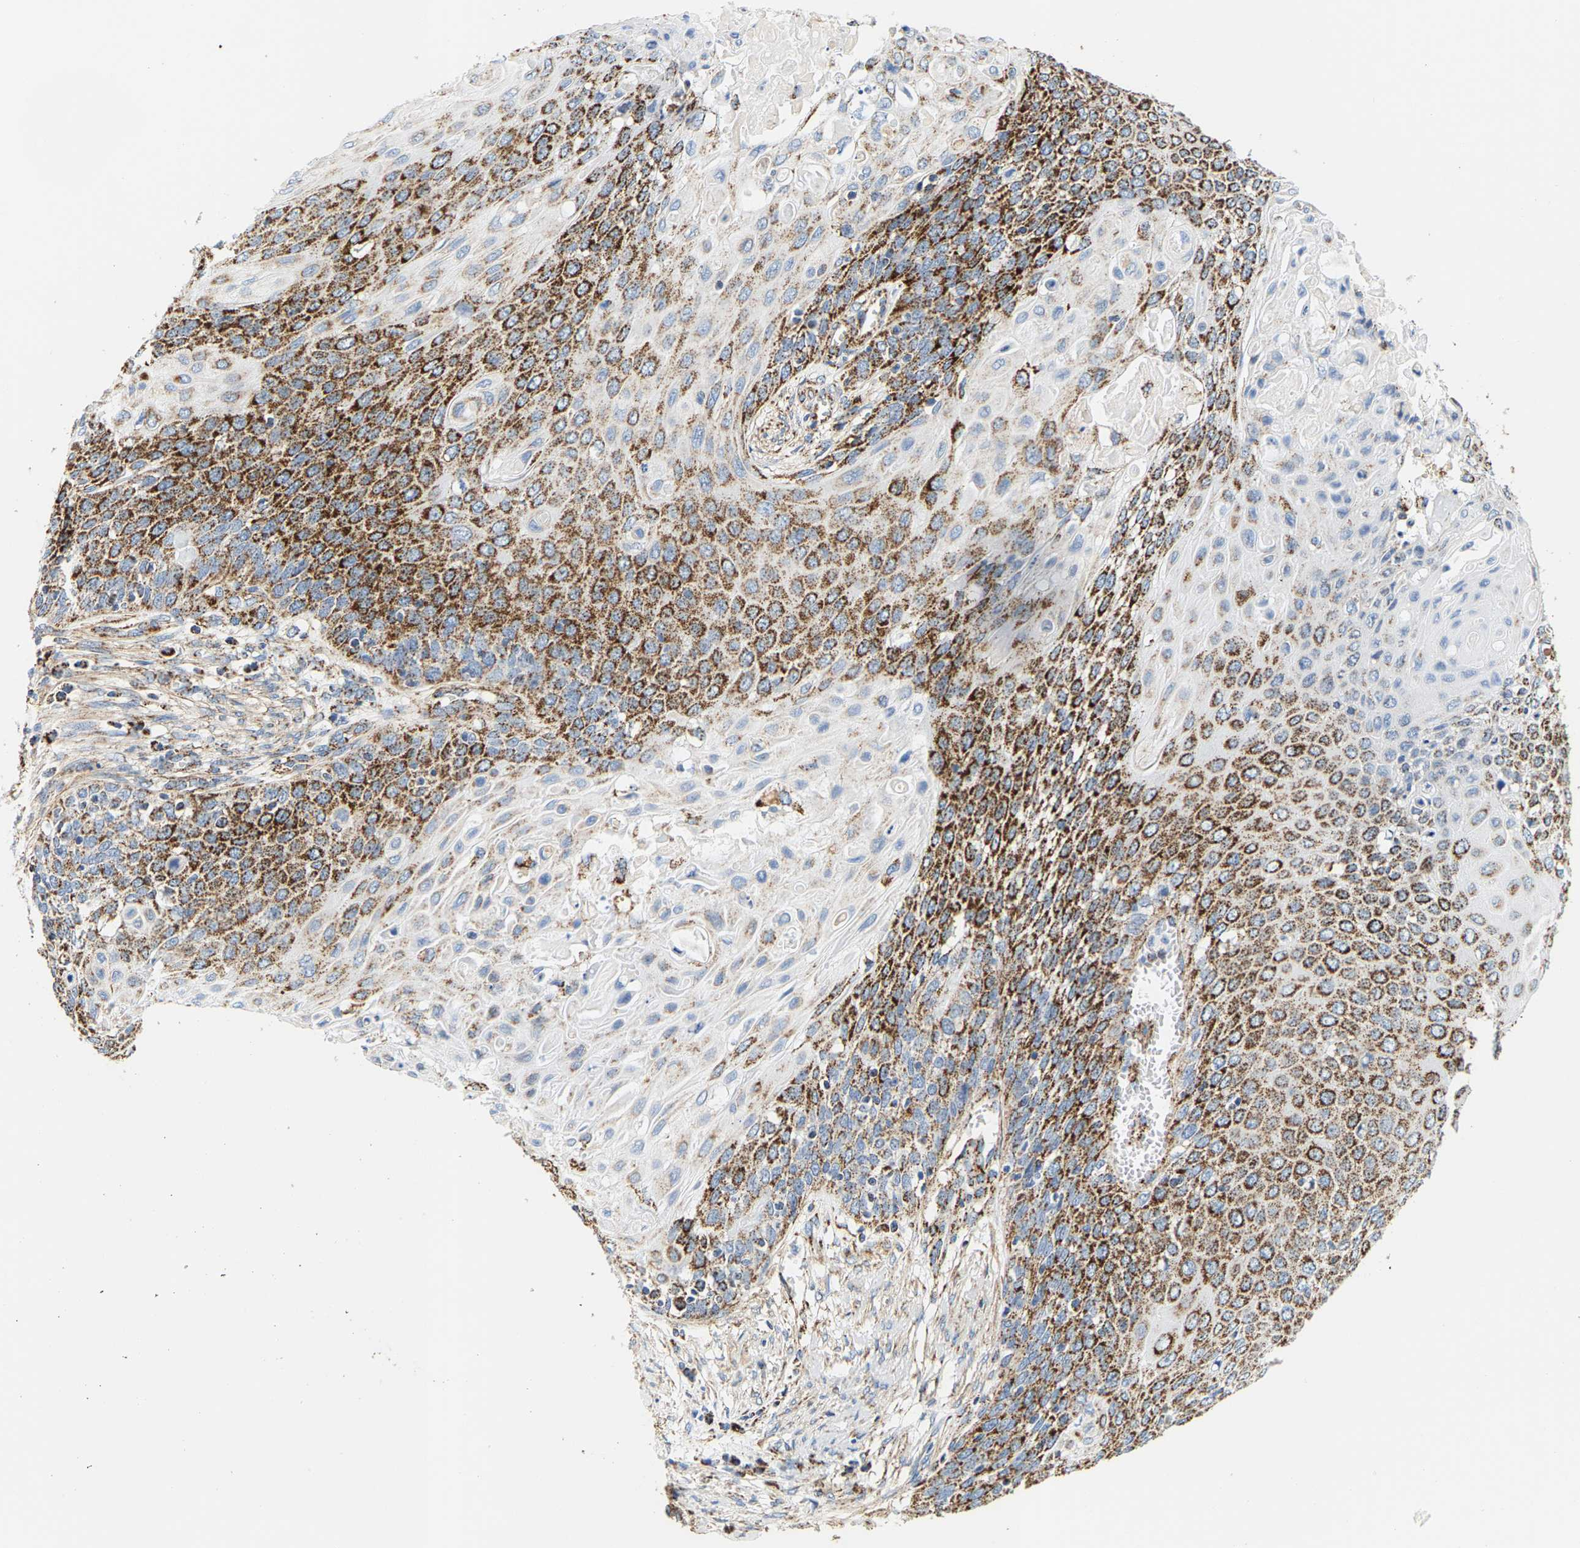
{"staining": {"intensity": "strong", "quantity": ">75%", "location": "cytoplasmic/membranous"}, "tissue": "cervical cancer", "cell_type": "Tumor cells", "image_type": "cancer", "snomed": [{"axis": "morphology", "description": "Squamous cell carcinoma, NOS"}, {"axis": "topography", "description": "Cervix"}], "caption": "Protein staining by IHC reveals strong cytoplasmic/membranous staining in approximately >75% of tumor cells in cervical cancer (squamous cell carcinoma).", "gene": "SHMT2", "patient": {"sex": "female", "age": 39}}